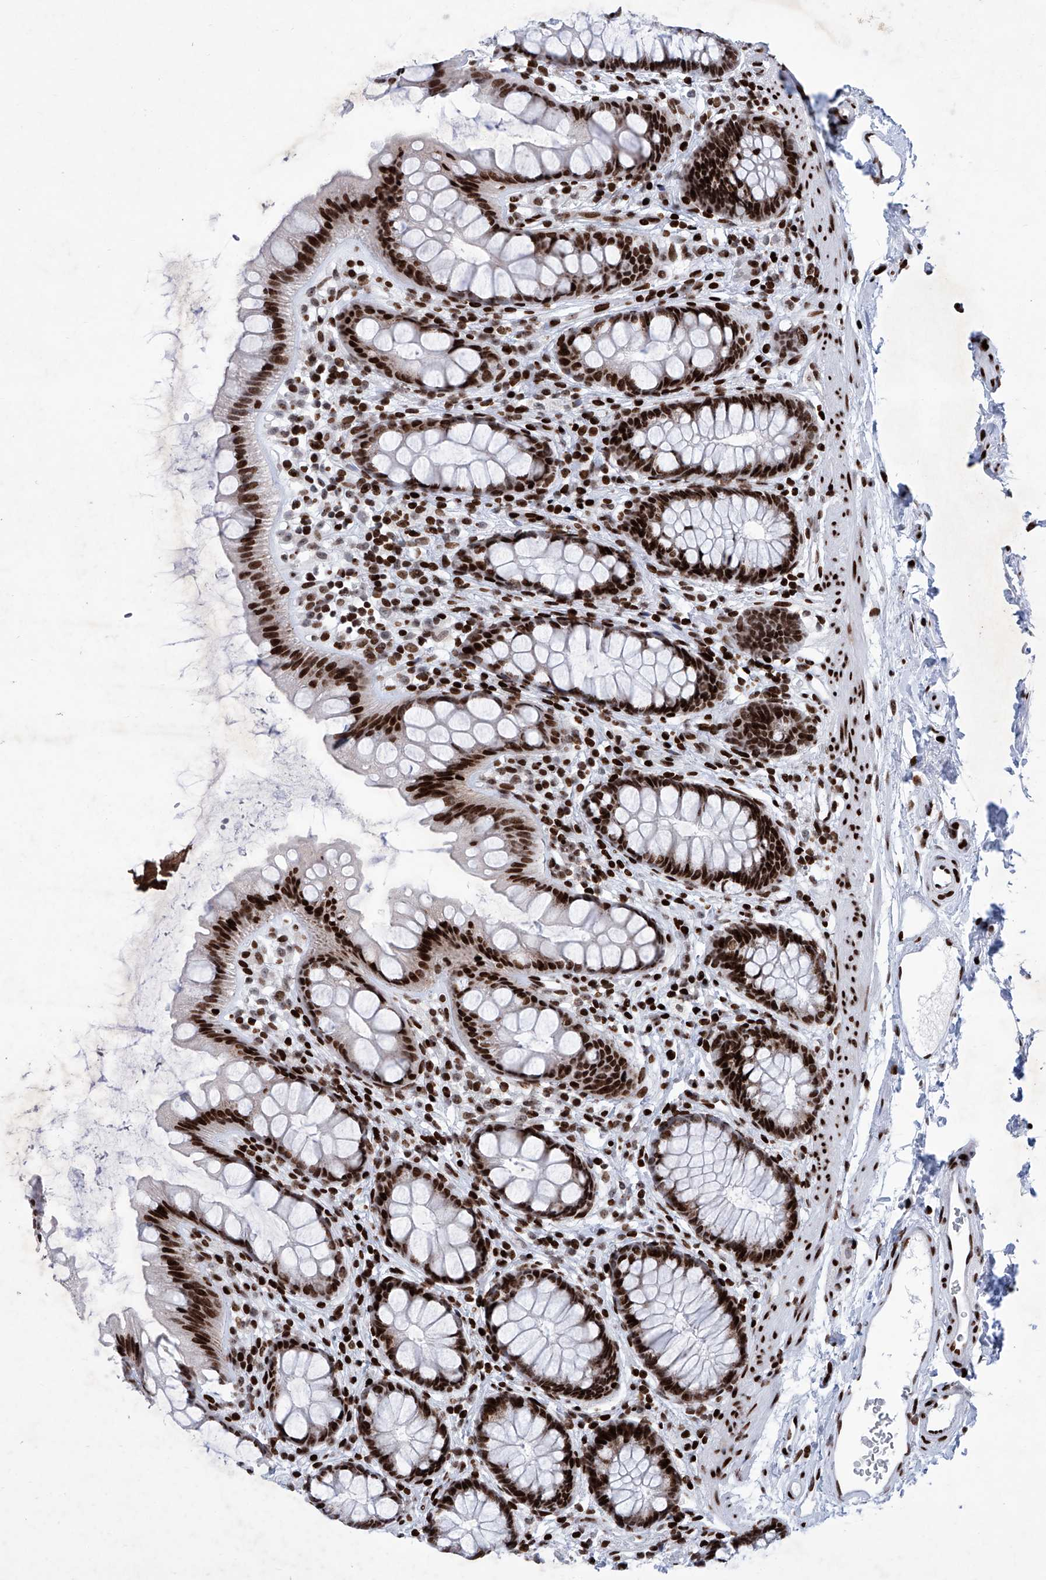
{"staining": {"intensity": "strong", "quantity": ">75%", "location": "nuclear"}, "tissue": "rectum", "cell_type": "Glandular cells", "image_type": "normal", "snomed": [{"axis": "morphology", "description": "Normal tissue, NOS"}, {"axis": "topography", "description": "Rectum"}], "caption": "This is a micrograph of immunohistochemistry staining of benign rectum, which shows strong expression in the nuclear of glandular cells.", "gene": "HEY2", "patient": {"sex": "female", "age": 65}}